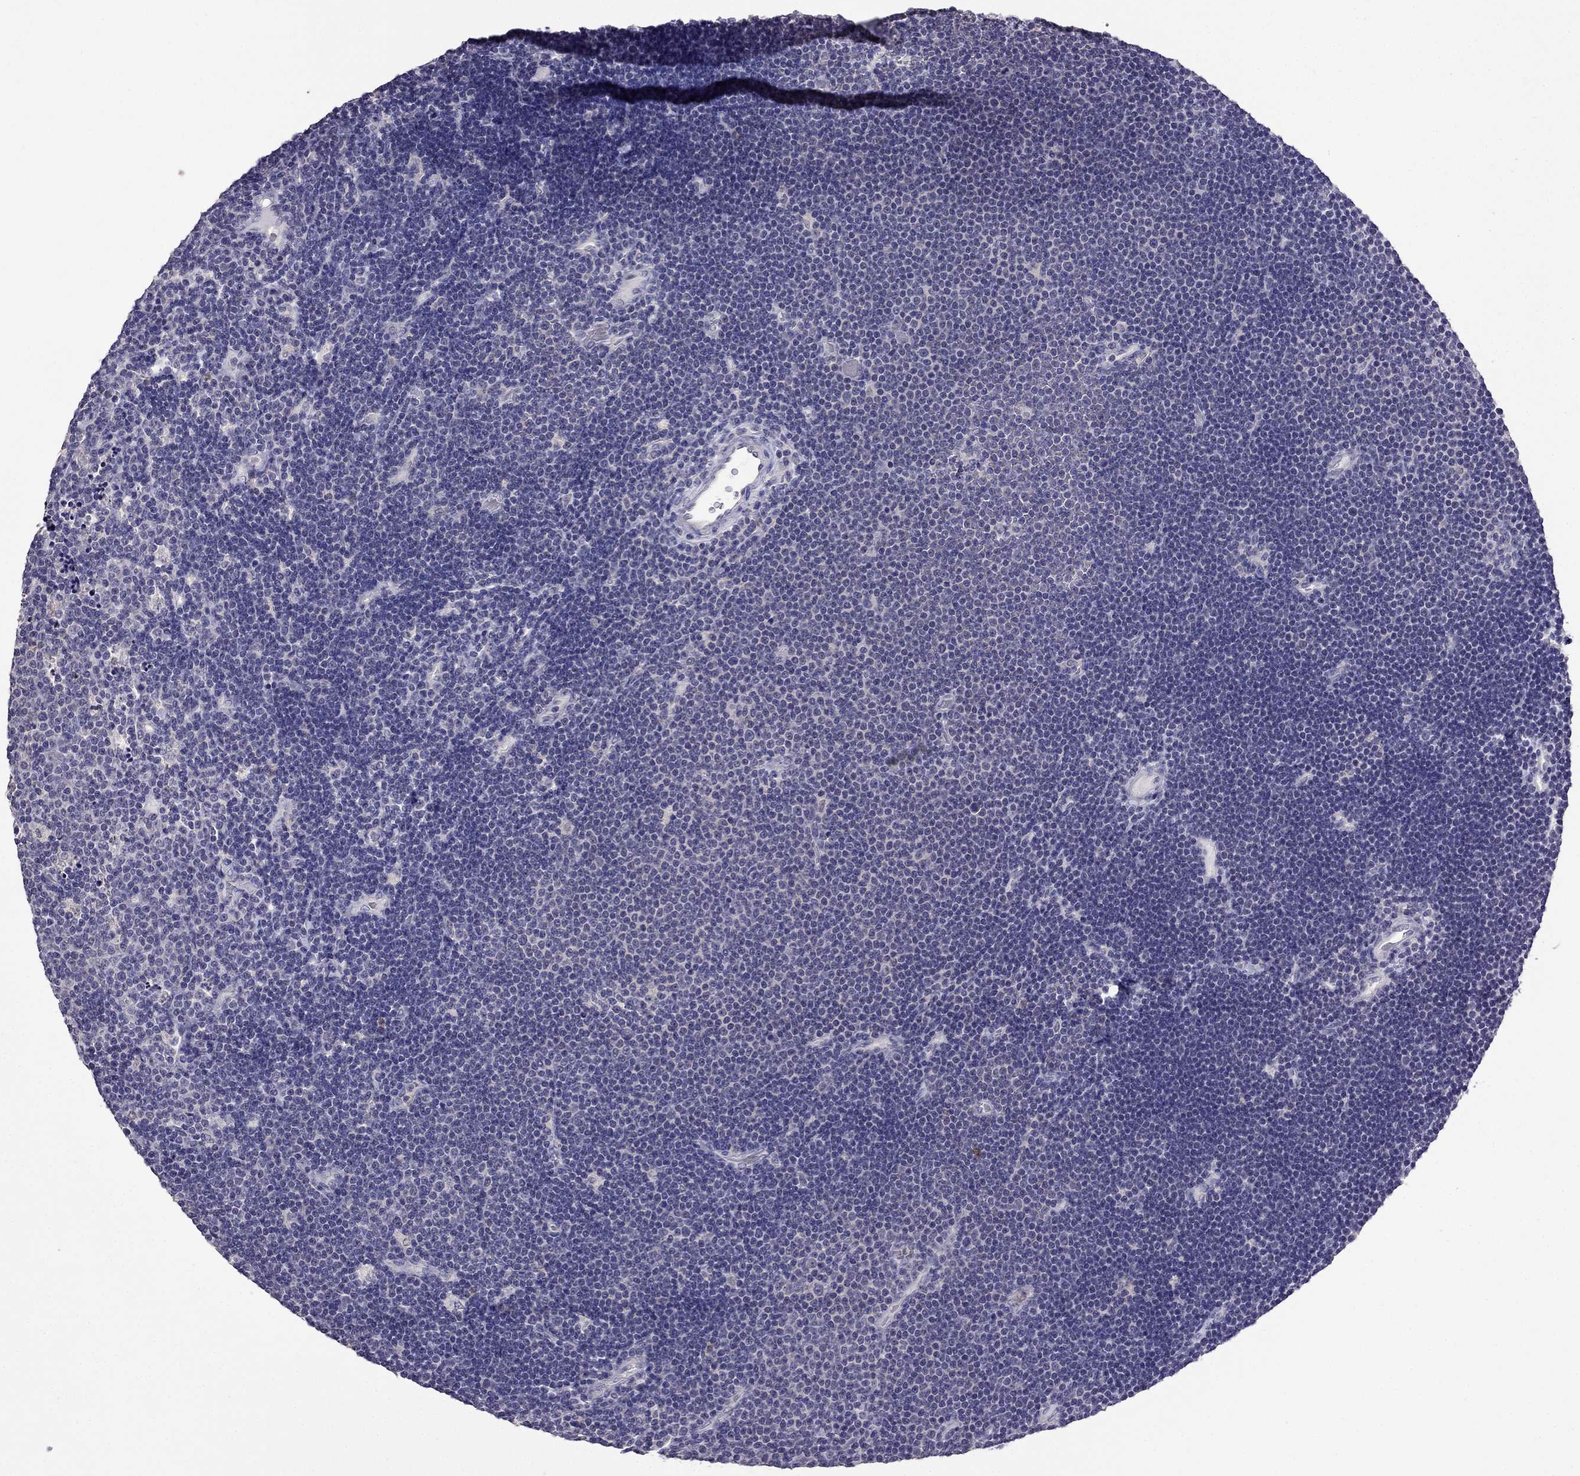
{"staining": {"intensity": "negative", "quantity": "none", "location": "none"}, "tissue": "lymphoma", "cell_type": "Tumor cells", "image_type": "cancer", "snomed": [{"axis": "morphology", "description": "Malignant lymphoma, non-Hodgkin's type, Low grade"}, {"axis": "topography", "description": "Brain"}], "caption": "IHC histopathology image of human lymphoma stained for a protein (brown), which demonstrates no positivity in tumor cells.", "gene": "AQP9", "patient": {"sex": "female", "age": 66}}